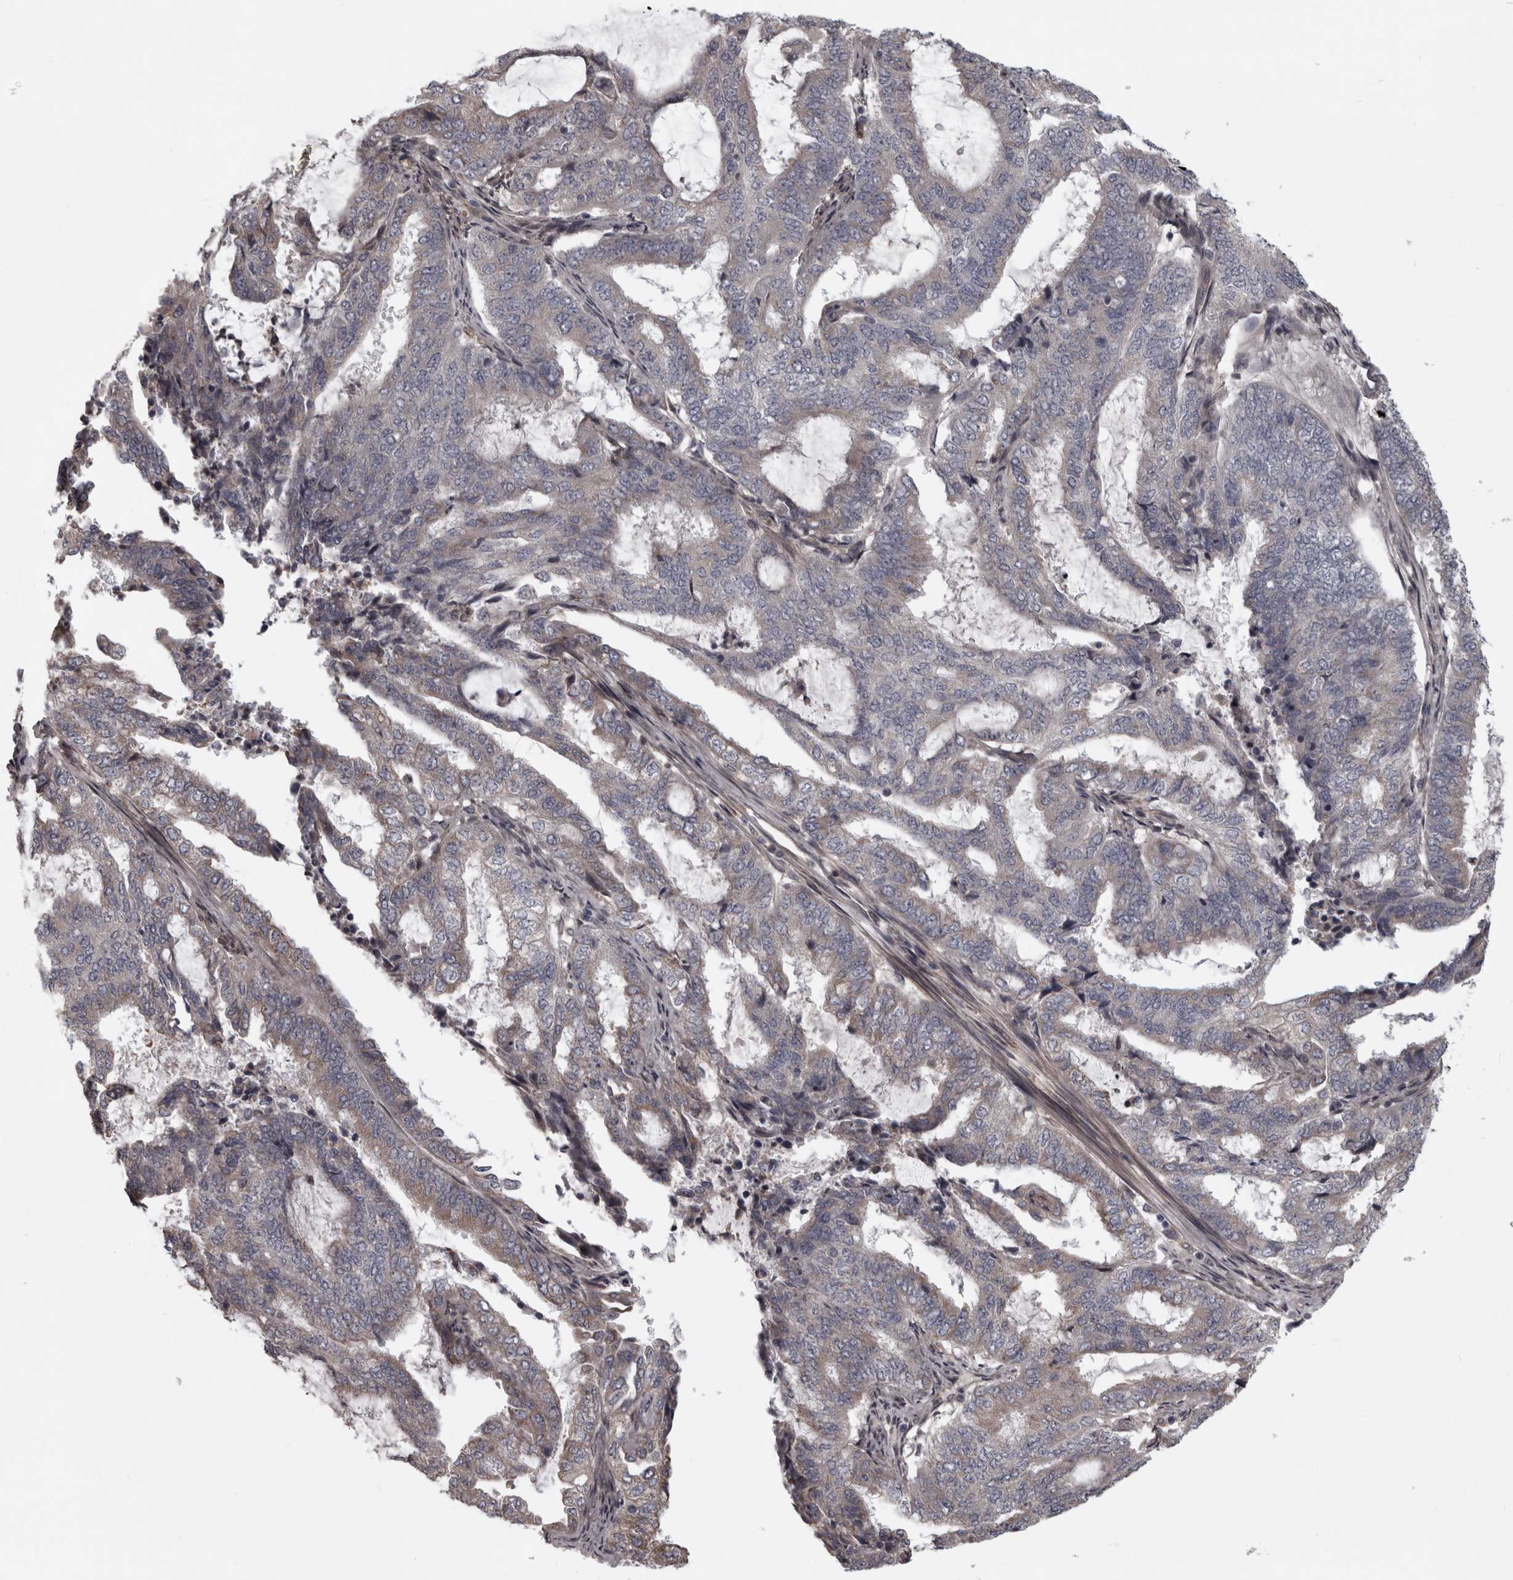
{"staining": {"intensity": "weak", "quantity": "<25%", "location": "cytoplasmic/membranous"}, "tissue": "endometrial cancer", "cell_type": "Tumor cells", "image_type": "cancer", "snomed": [{"axis": "morphology", "description": "Adenocarcinoma, NOS"}, {"axis": "topography", "description": "Endometrium"}], "caption": "An image of human endometrial cancer is negative for staining in tumor cells.", "gene": "RSU1", "patient": {"sex": "female", "age": 51}}